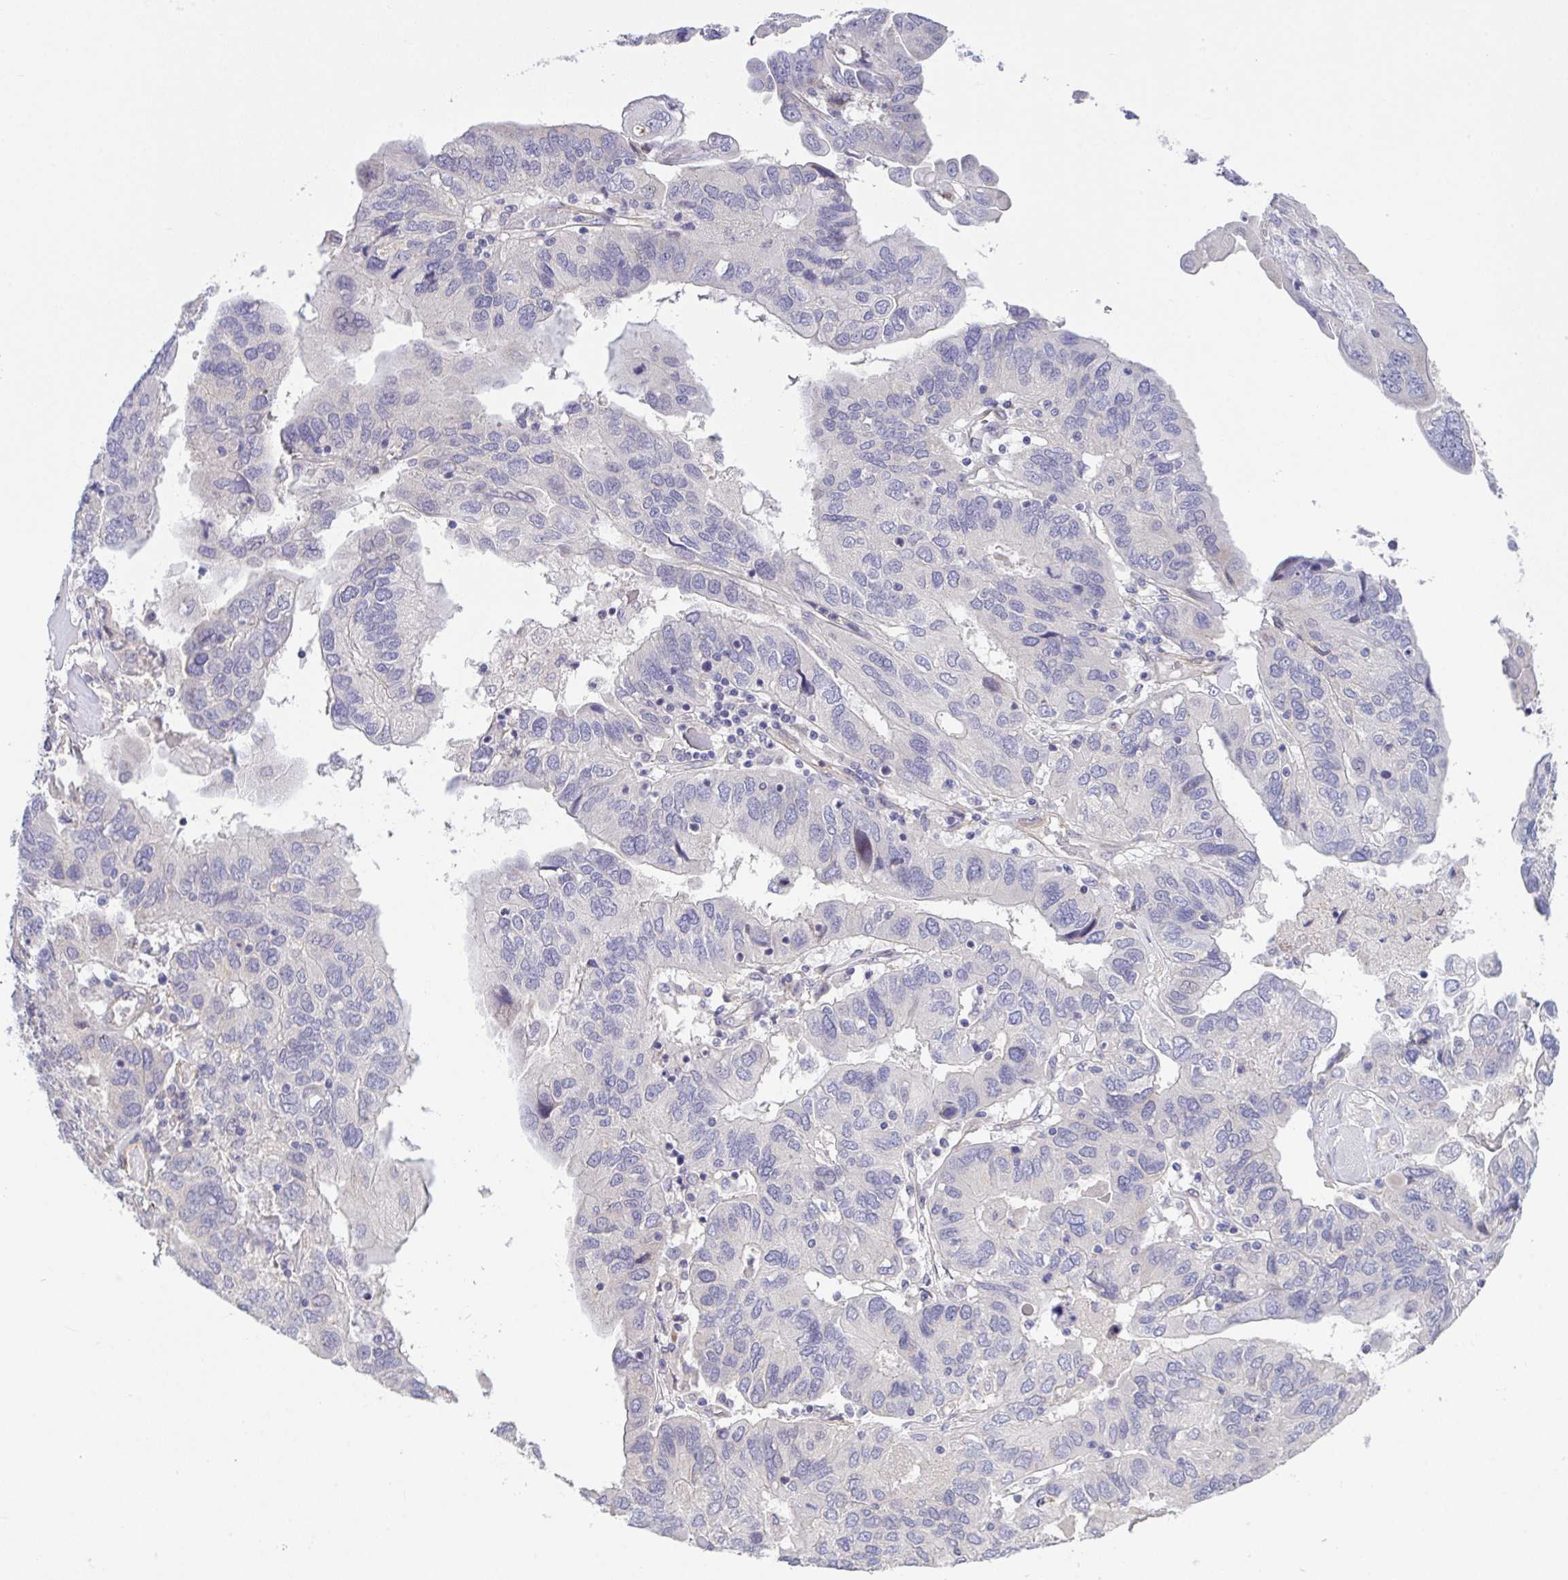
{"staining": {"intensity": "negative", "quantity": "none", "location": "none"}, "tissue": "ovarian cancer", "cell_type": "Tumor cells", "image_type": "cancer", "snomed": [{"axis": "morphology", "description": "Cystadenocarcinoma, serous, NOS"}, {"axis": "topography", "description": "Ovary"}], "caption": "Image shows no significant protein expression in tumor cells of ovarian cancer (serous cystadenocarcinoma). (Stains: DAB (3,3'-diaminobenzidine) IHC with hematoxylin counter stain, Microscopy: brightfield microscopy at high magnification).", "gene": "RHOXF1", "patient": {"sex": "female", "age": 79}}